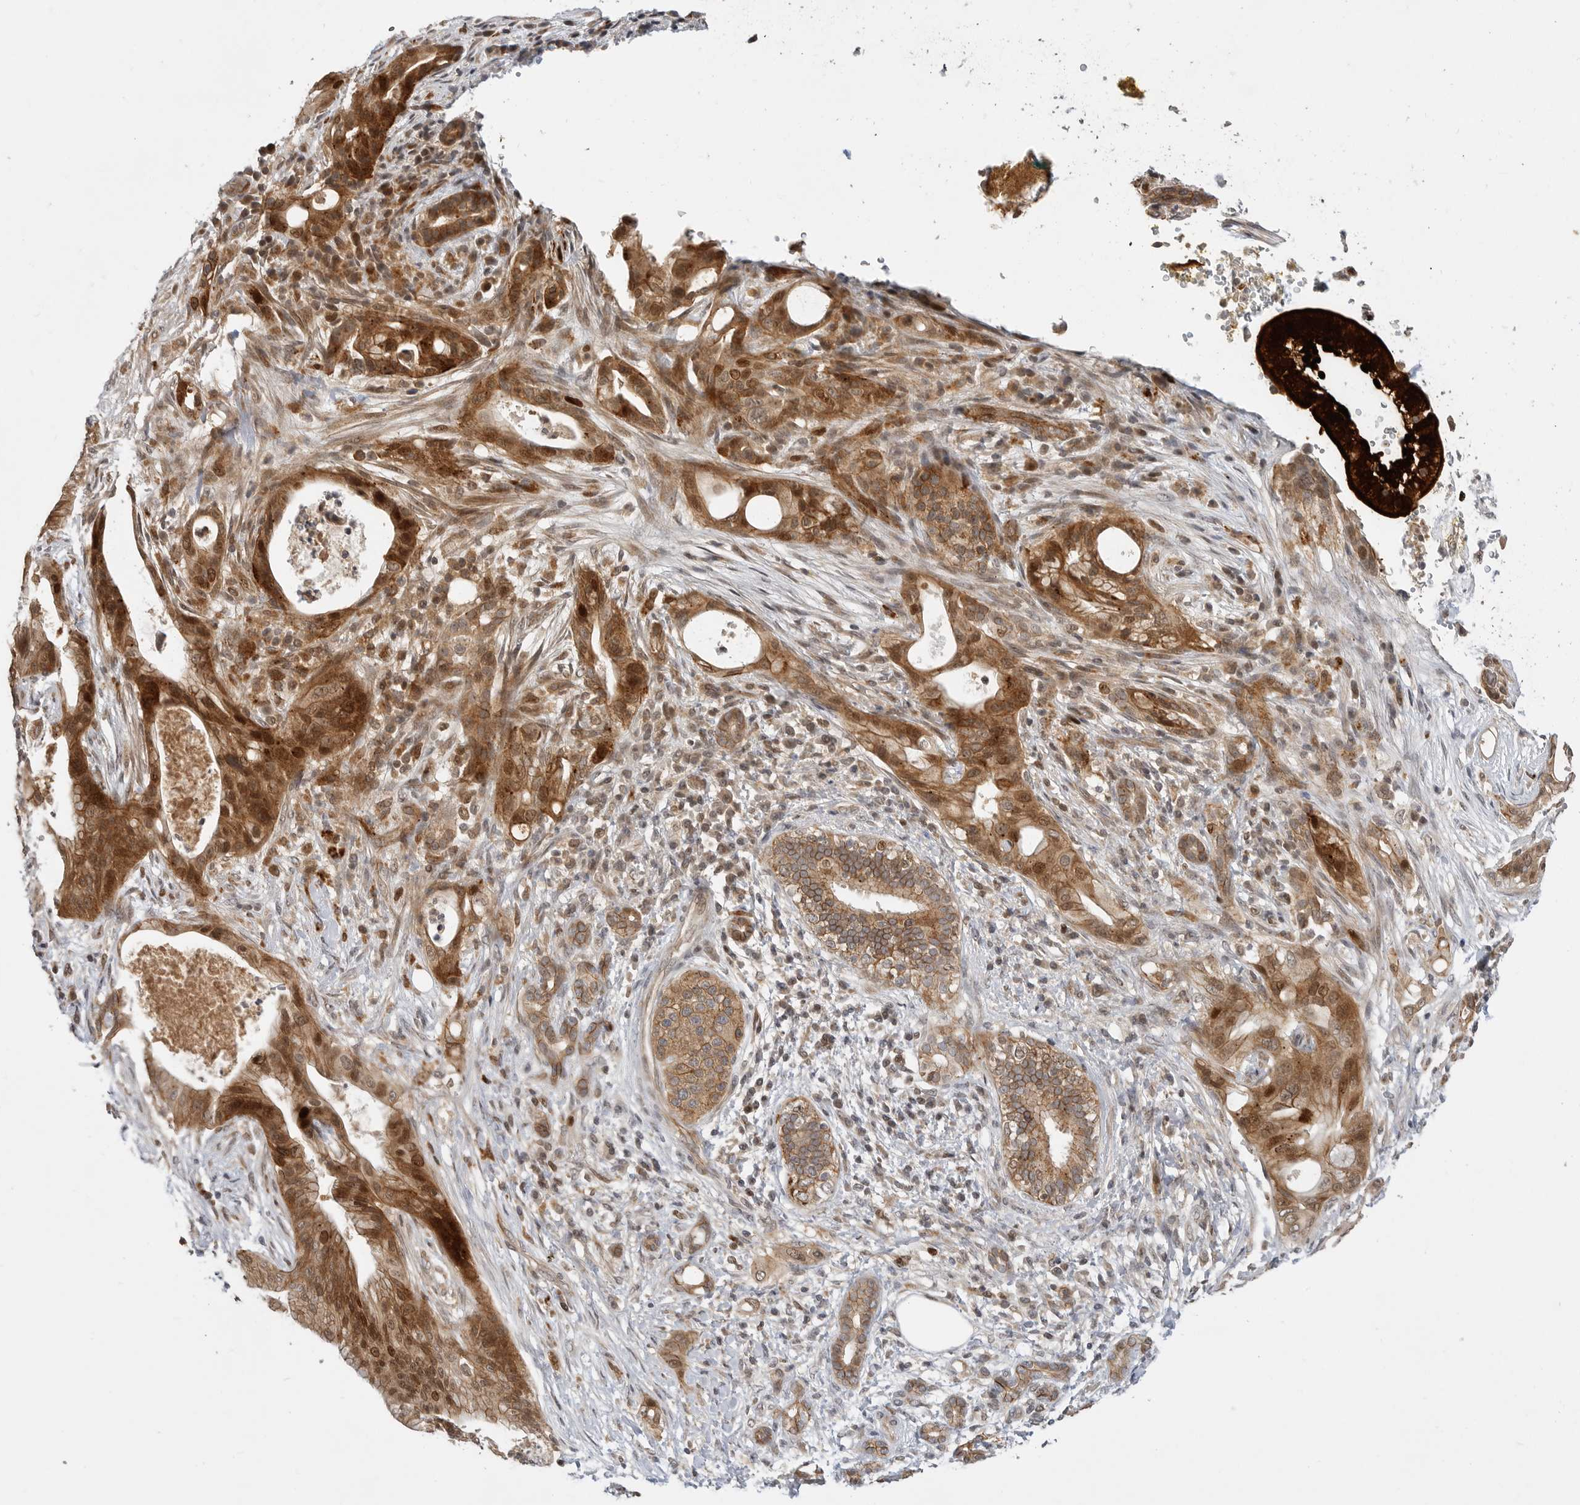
{"staining": {"intensity": "moderate", "quantity": ">75%", "location": "cytoplasmic/membranous,nuclear"}, "tissue": "pancreatic cancer", "cell_type": "Tumor cells", "image_type": "cancer", "snomed": [{"axis": "morphology", "description": "Adenocarcinoma, NOS"}, {"axis": "topography", "description": "Pancreas"}], "caption": "Tumor cells demonstrate medium levels of moderate cytoplasmic/membranous and nuclear expression in approximately >75% of cells in pancreatic cancer (adenocarcinoma).", "gene": "CSNK1G3", "patient": {"sex": "male", "age": 58}}